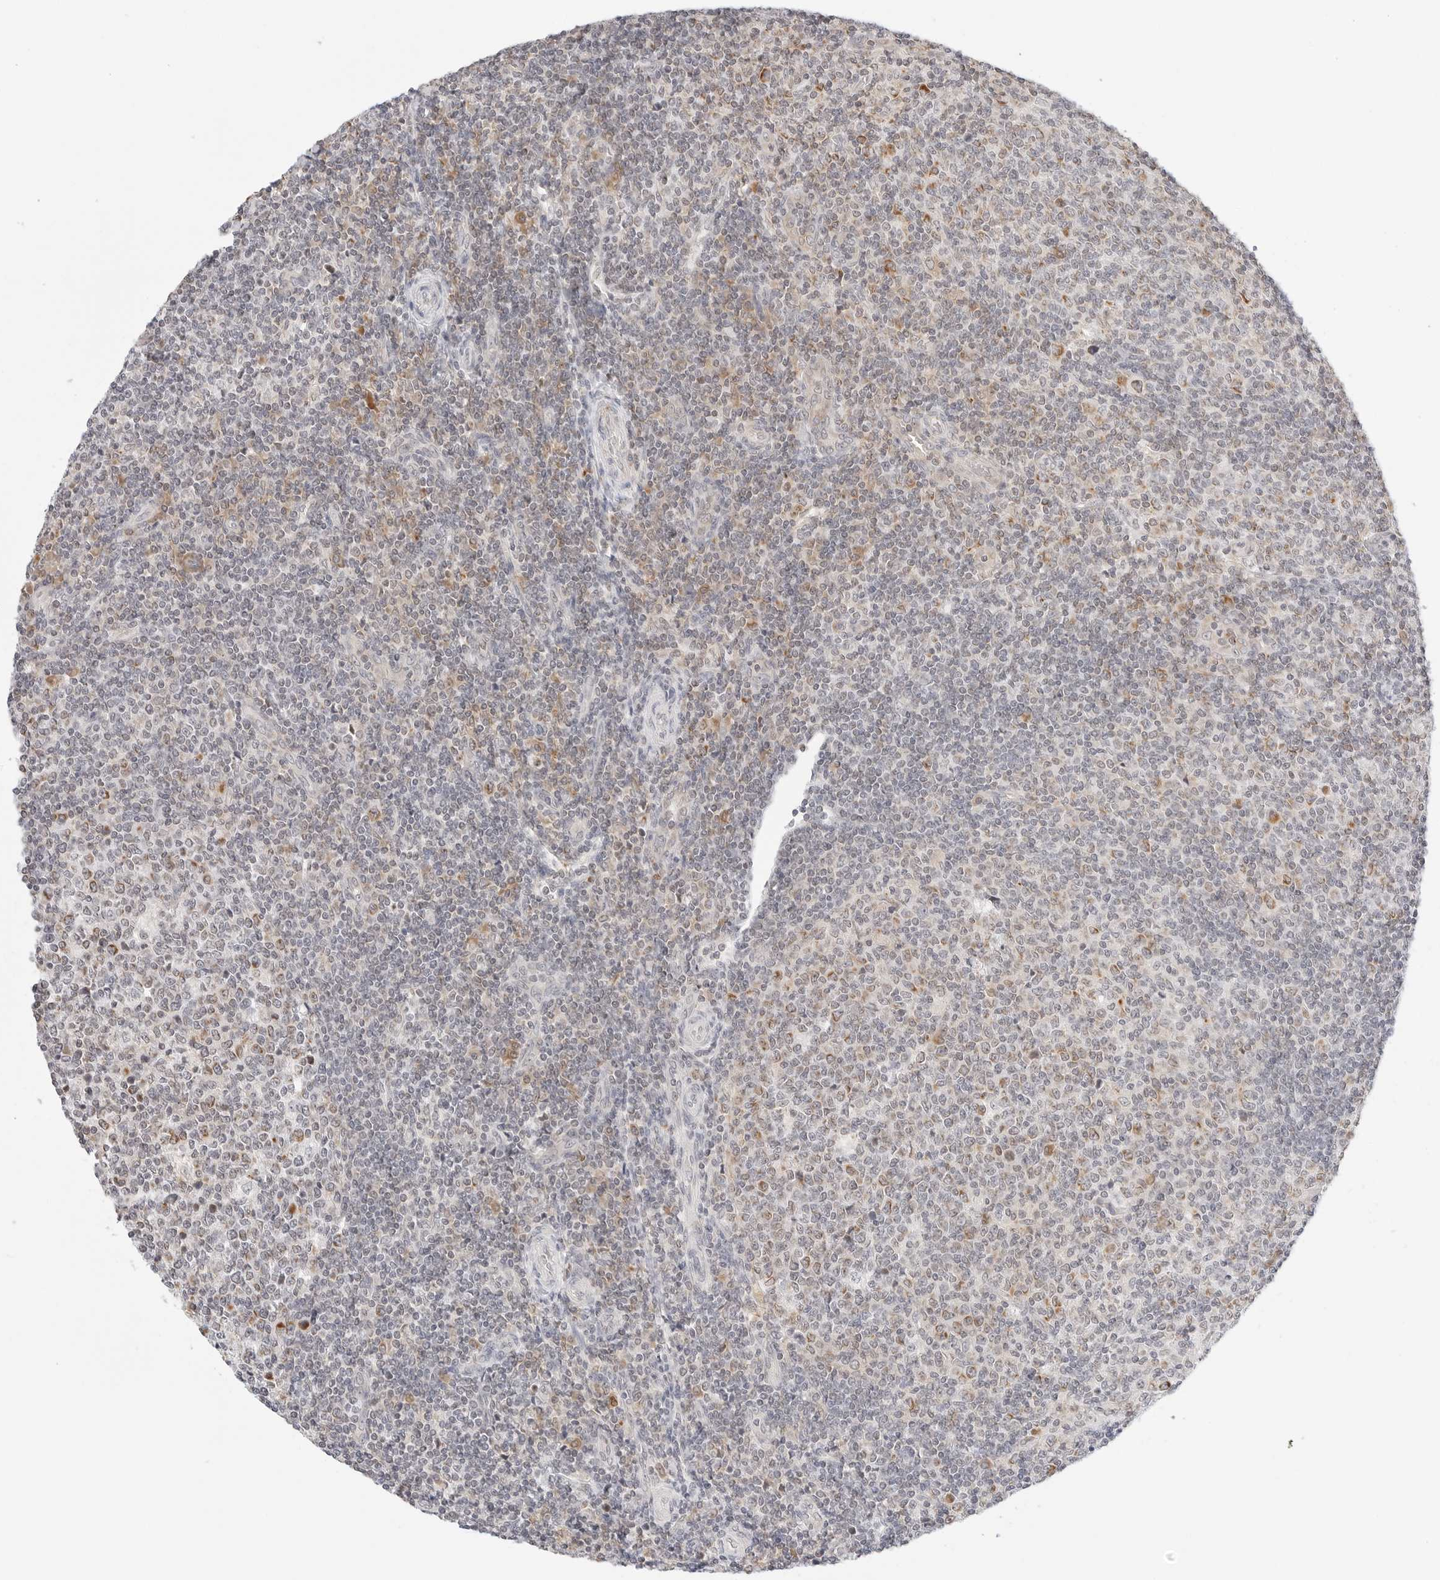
{"staining": {"intensity": "moderate", "quantity": "<25%", "location": "cytoplasmic/membranous"}, "tissue": "tonsil", "cell_type": "Germinal center cells", "image_type": "normal", "snomed": [{"axis": "morphology", "description": "Normal tissue, NOS"}, {"axis": "topography", "description": "Tonsil"}], "caption": "The image exhibits immunohistochemical staining of benign tonsil. There is moderate cytoplasmic/membranous staining is appreciated in approximately <25% of germinal center cells.", "gene": "ERO1B", "patient": {"sex": "female", "age": 19}}